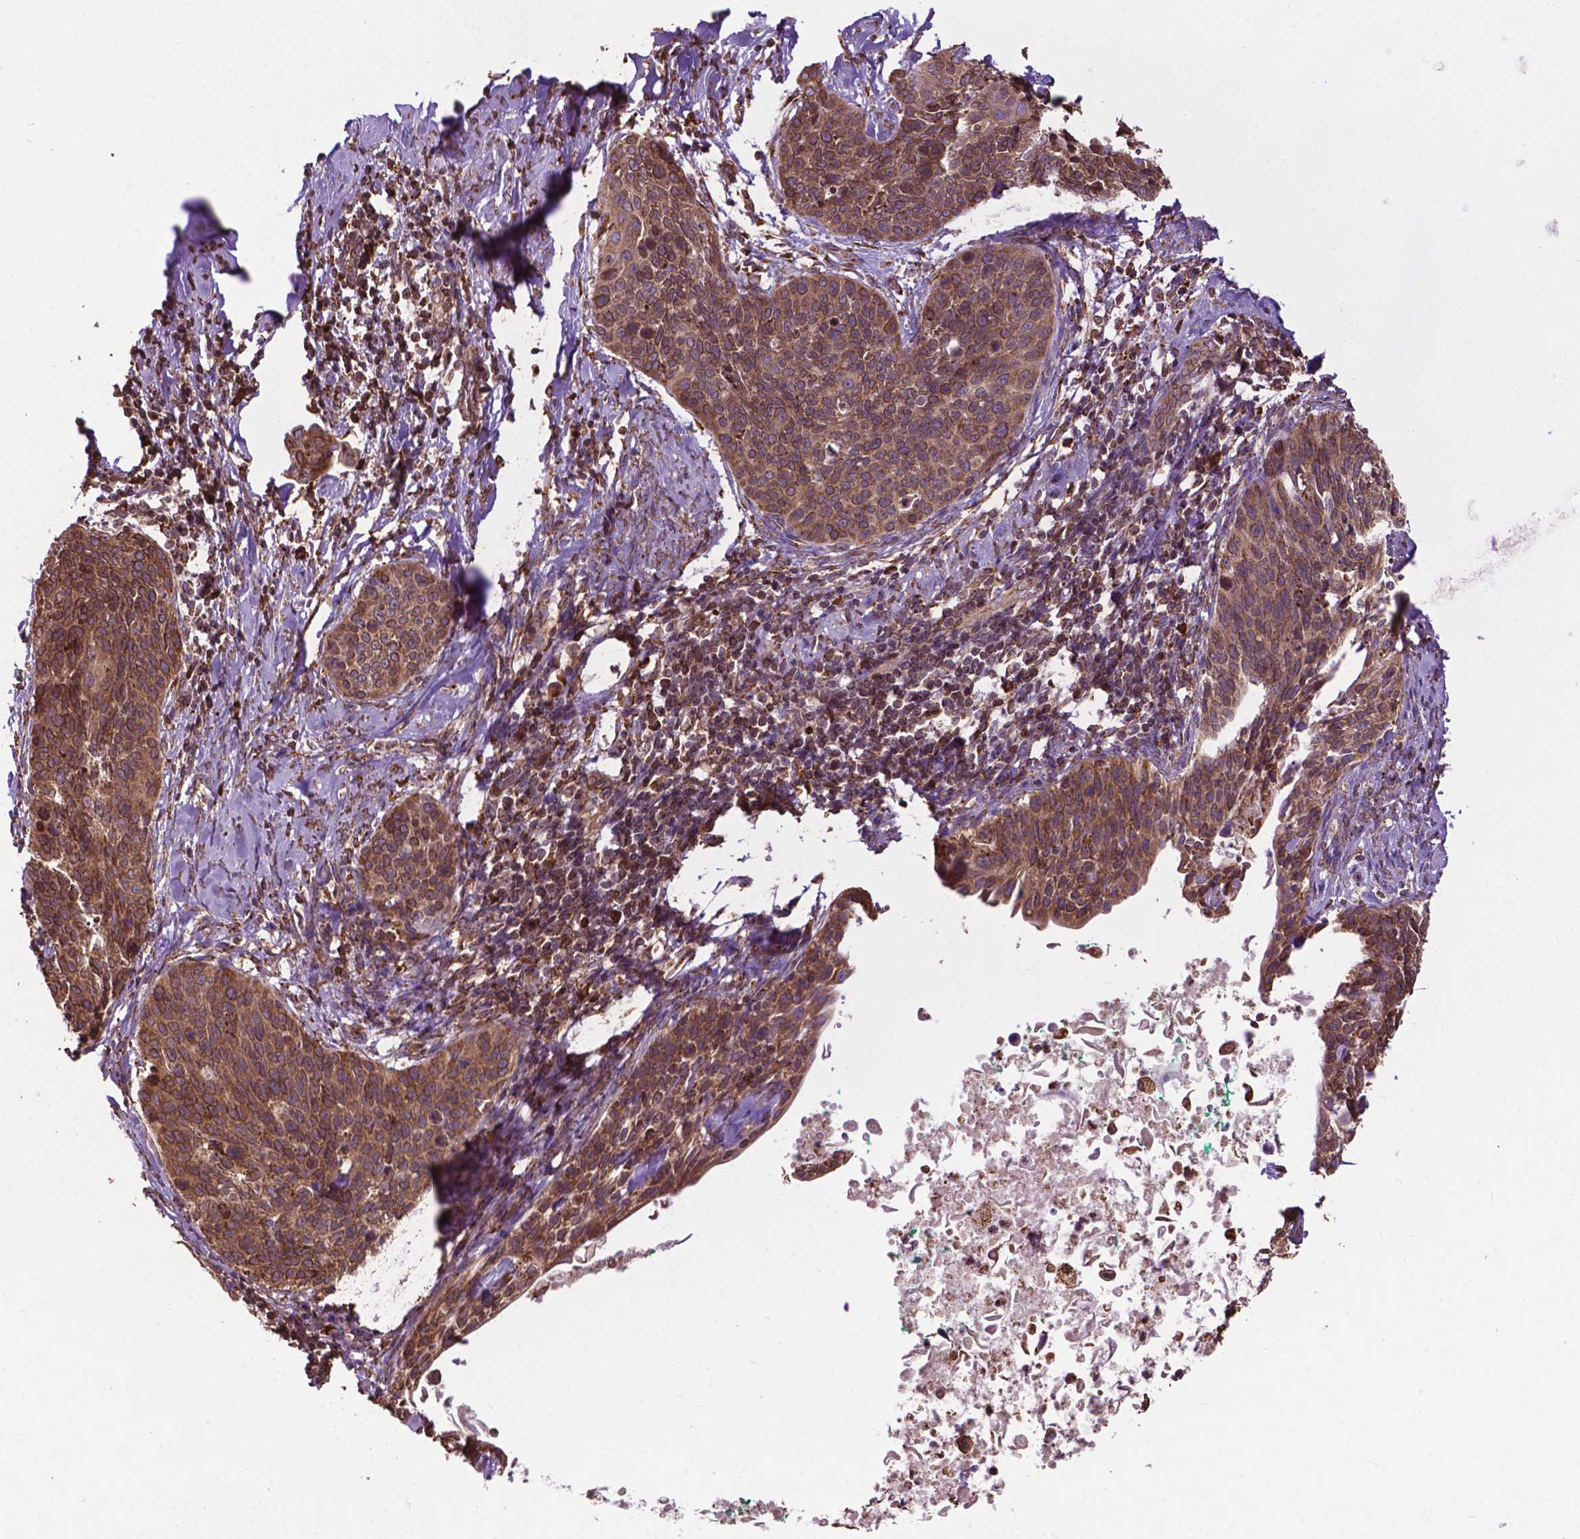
{"staining": {"intensity": "moderate", "quantity": ">75%", "location": "cytoplasmic/membranous"}, "tissue": "cervical cancer", "cell_type": "Tumor cells", "image_type": "cancer", "snomed": [{"axis": "morphology", "description": "Squamous cell carcinoma, NOS"}, {"axis": "topography", "description": "Cervix"}], "caption": "The image shows immunohistochemical staining of cervical cancer (squamous cell carcinoma). There is moderate cytoplasmic/membranous staining is appreciated in approximately >75% of tumor cells.", "gene": "GANAB", "patient": {"sex": "female", "age": 69}}